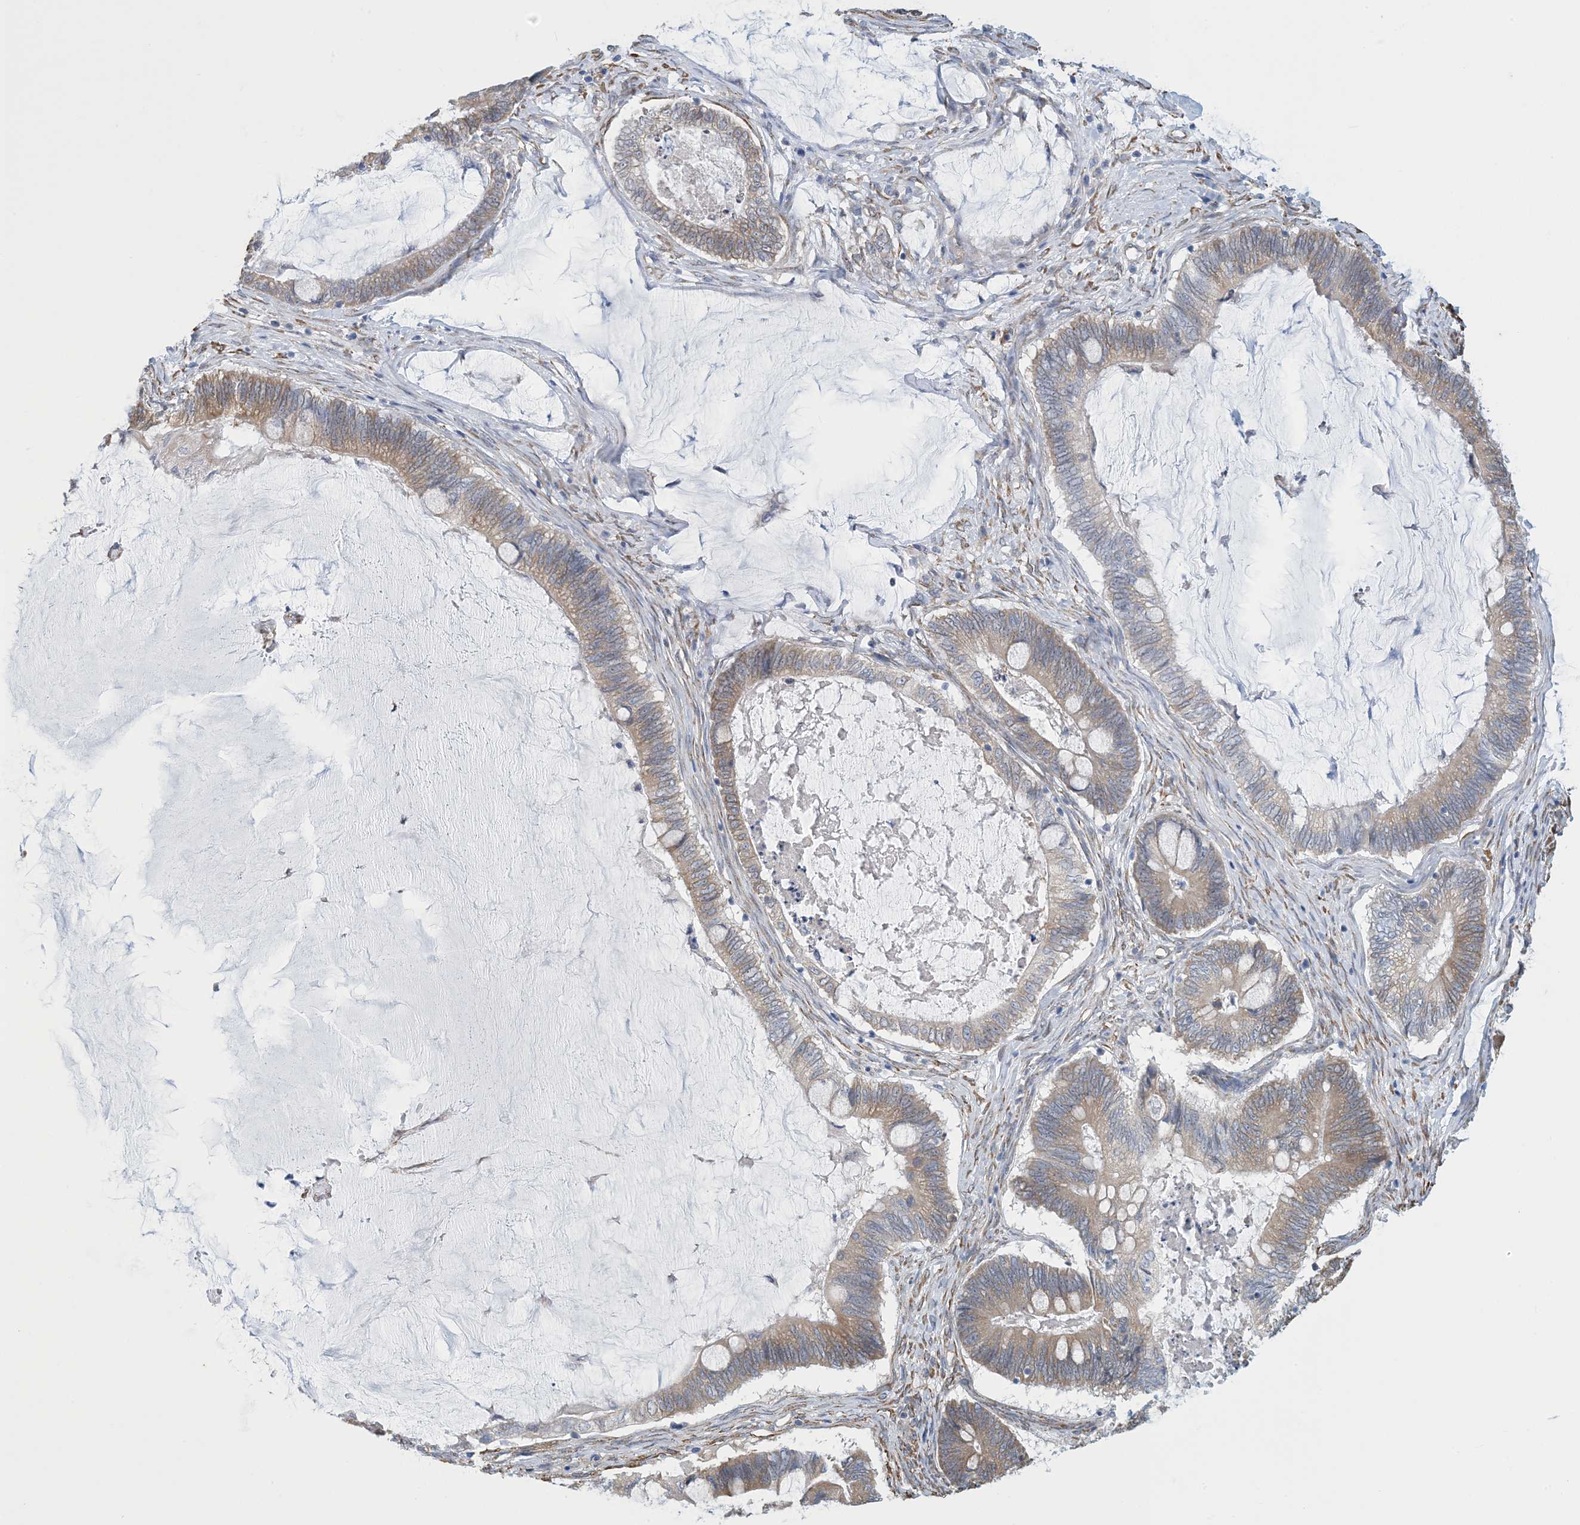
{"staining": {"intensity": "weak", "quantity": "25%-75%", "location": "cytoplasmic/membranous"}, "tissue": "ovarian cancer", "cell_type": "Tumor cells", "image_type": "cancer", "snomed": [{"axis": "morphology", "description": "Cystadenocarcinoma, mucinous, NOS"}, {"axis": "topography", "description": "Ovary"}], "caption": "A high-resolution histopathology image shows immunohistochemistry (IHC) staining of ovarian cancer (mucinous cystadenocarcinoma), which shows weak cytoplasmic/membranous staining in about 25%-75% of tumor cells.", "gene": "CCDC14", "patient": {"sex": "female", "age": 61}}